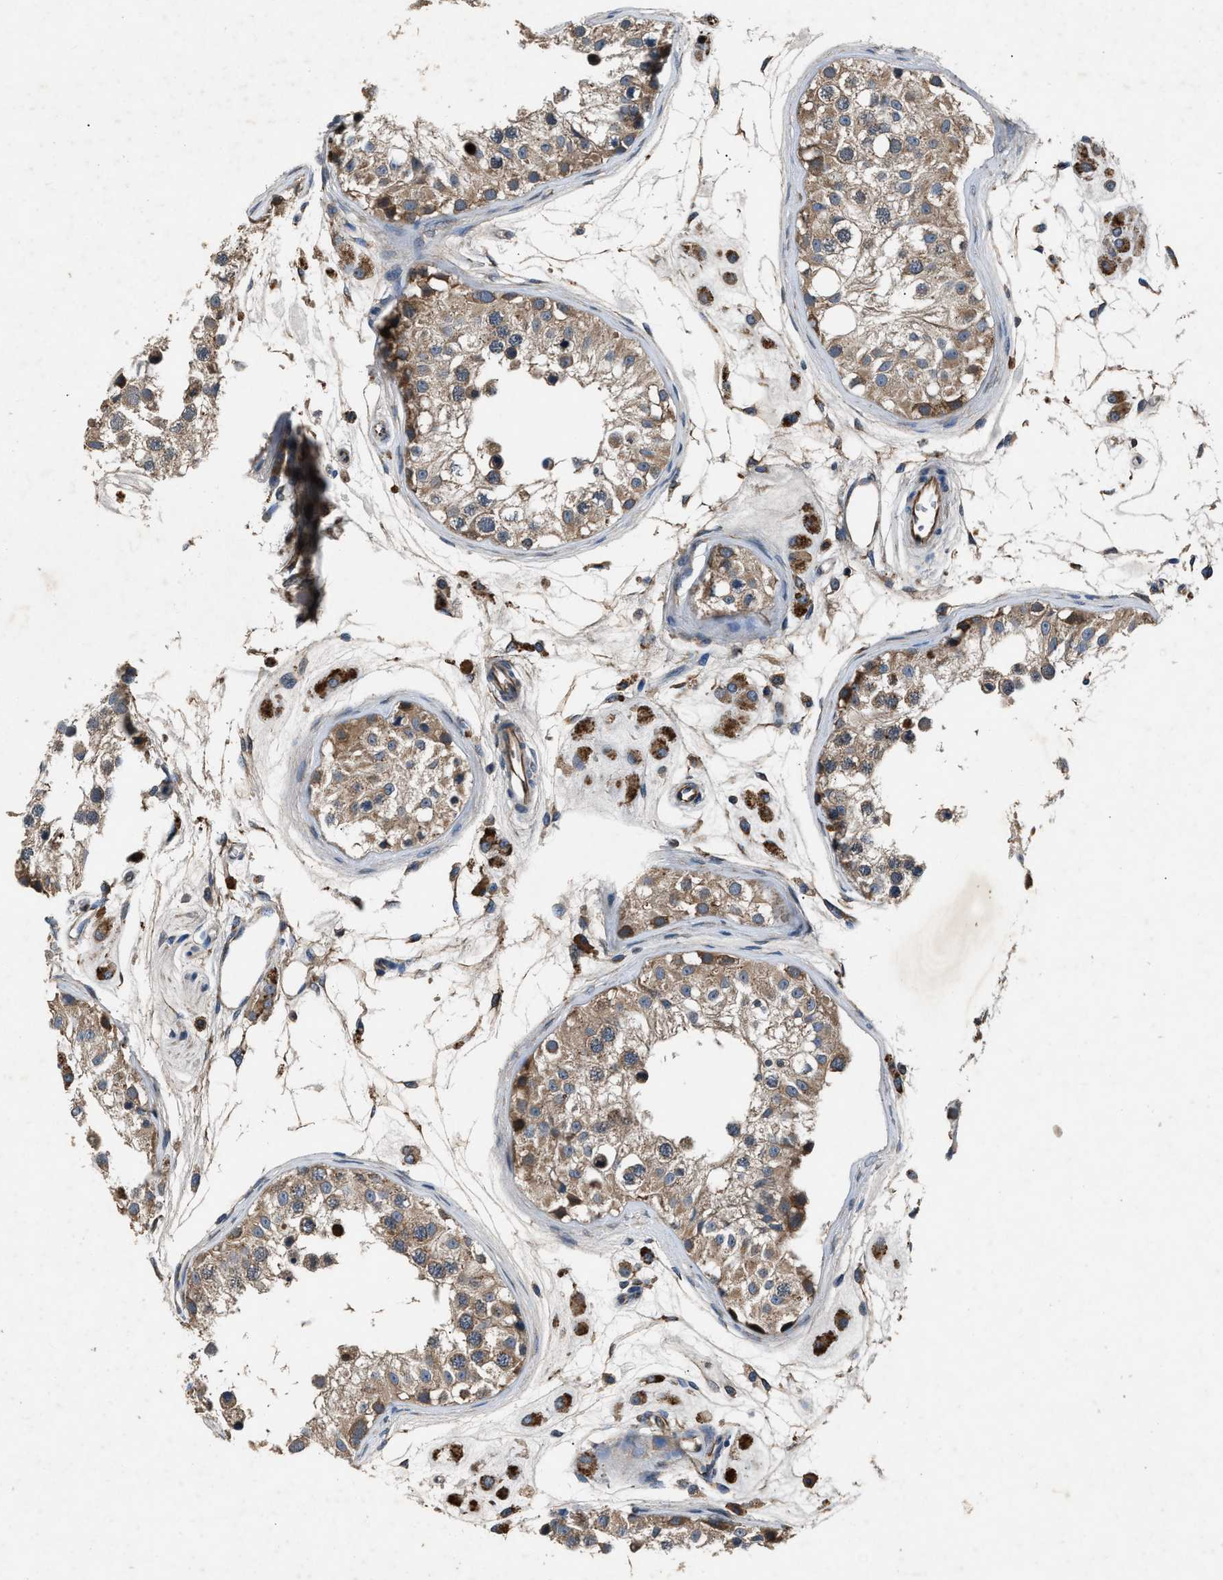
{"staining": {"intensity": "moderate", "quantity": ">75%", "location": "cytoplasmic/membranous"}, "tissue": "testis", "cell_type": "Cells in seminiferous ducts", "image_type": "normal", "snomed": [{"axis": "morphology", "description": "Normal tissue, NOS"}, {"axis": "morphology", "description": "Adenocarcinoma, metastatic, NOS"}, {"axis": "topography", "description": "Testis"}], "caption": "Moderate cytoplasmic/membranous protein positivity is appreciated in about >75% of cells in seminiferous ducts in testis. (DAB (3,3'-diaminobenzidine) IHC, brown staining for protein, blue staining for nuclei).", "gene": "PPID", "patient": {"sex": "male", "age": 26}}